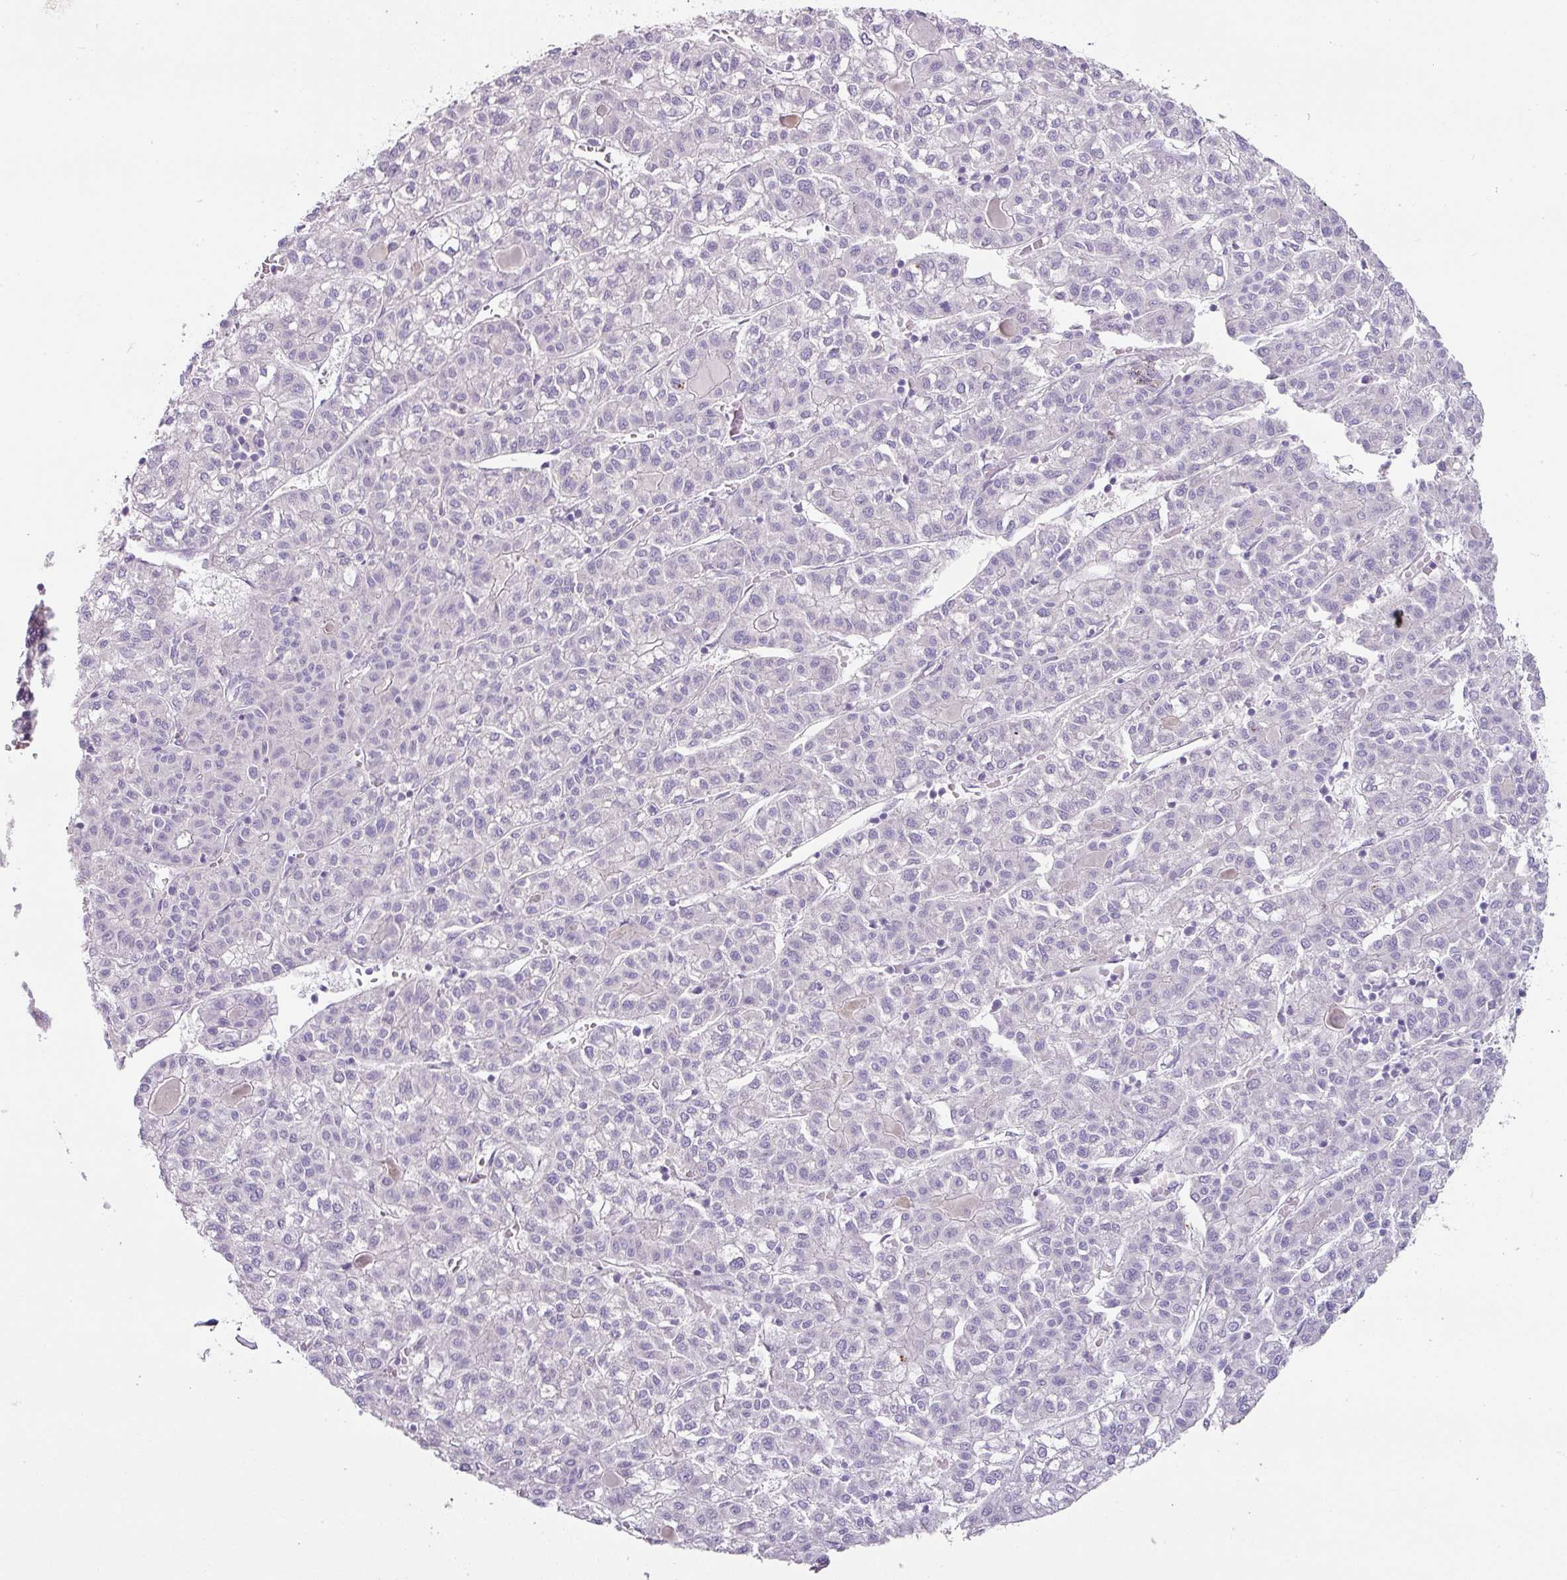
{"staining": {"intensity": "negative", "quantity": "none", "location": "none"}, "tissue": "liver cancer", "cell_type": "Tumor cells", "image_type": "cancer", "snomed": [{"axis": "morphology", "description": "Carcinoma, Hepatocellular, NOS"}, {"axis": "topography", "description": "Liver"}], "caption": "The IHC photomicrograph has no significant staining in tumor cells of liver cancer tissue. Nuclei are stained in blue.", "gene": "OR52N1", "patient": {"sex": "female", "age": 43}}